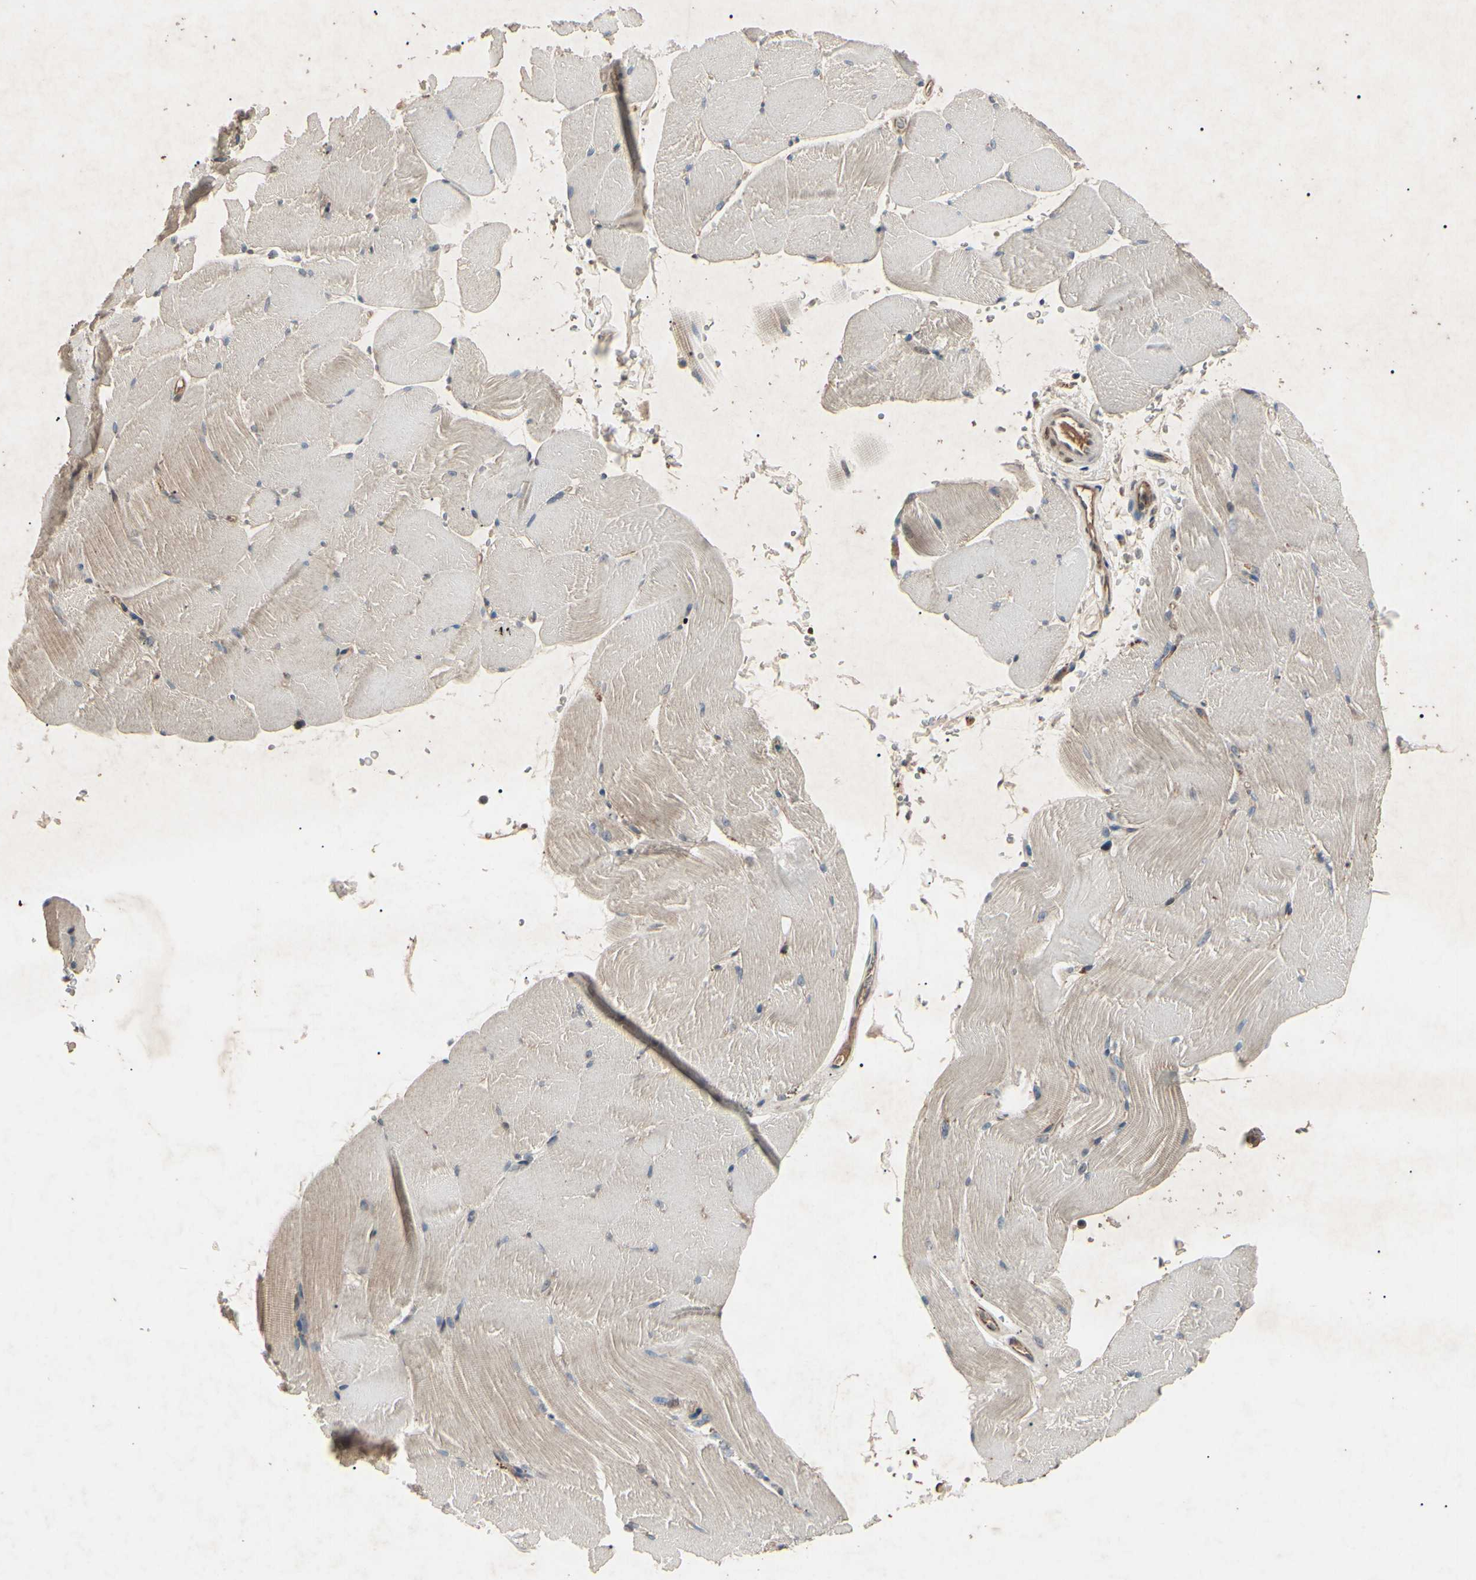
{"staining": {"intensity": "weak", "quantity": "25%-75%", "location": "cytoplasmic/membranous"}, "tissue": "skeletal muscle", "cell_type": "Myocytes", "image_type": "normal", "snomed": [{"axis": "morphology", "description": "Normal tissue, NOS"}, {"axis": "topography", "description": "Skeletal muscle"}, {"axis": "topography", "description": "Parathyroid gland"}], "caption": "DAB (3,3'-diaminobenzidine) immunohistochemical staining of unremarkable human skeletal muscle displays weak cytoplasmic/membranous protein positivity in approximately 25%-75% of myocytes.", "gene": "AEBP1", "patient": {"sex": "female", "age": 37}}